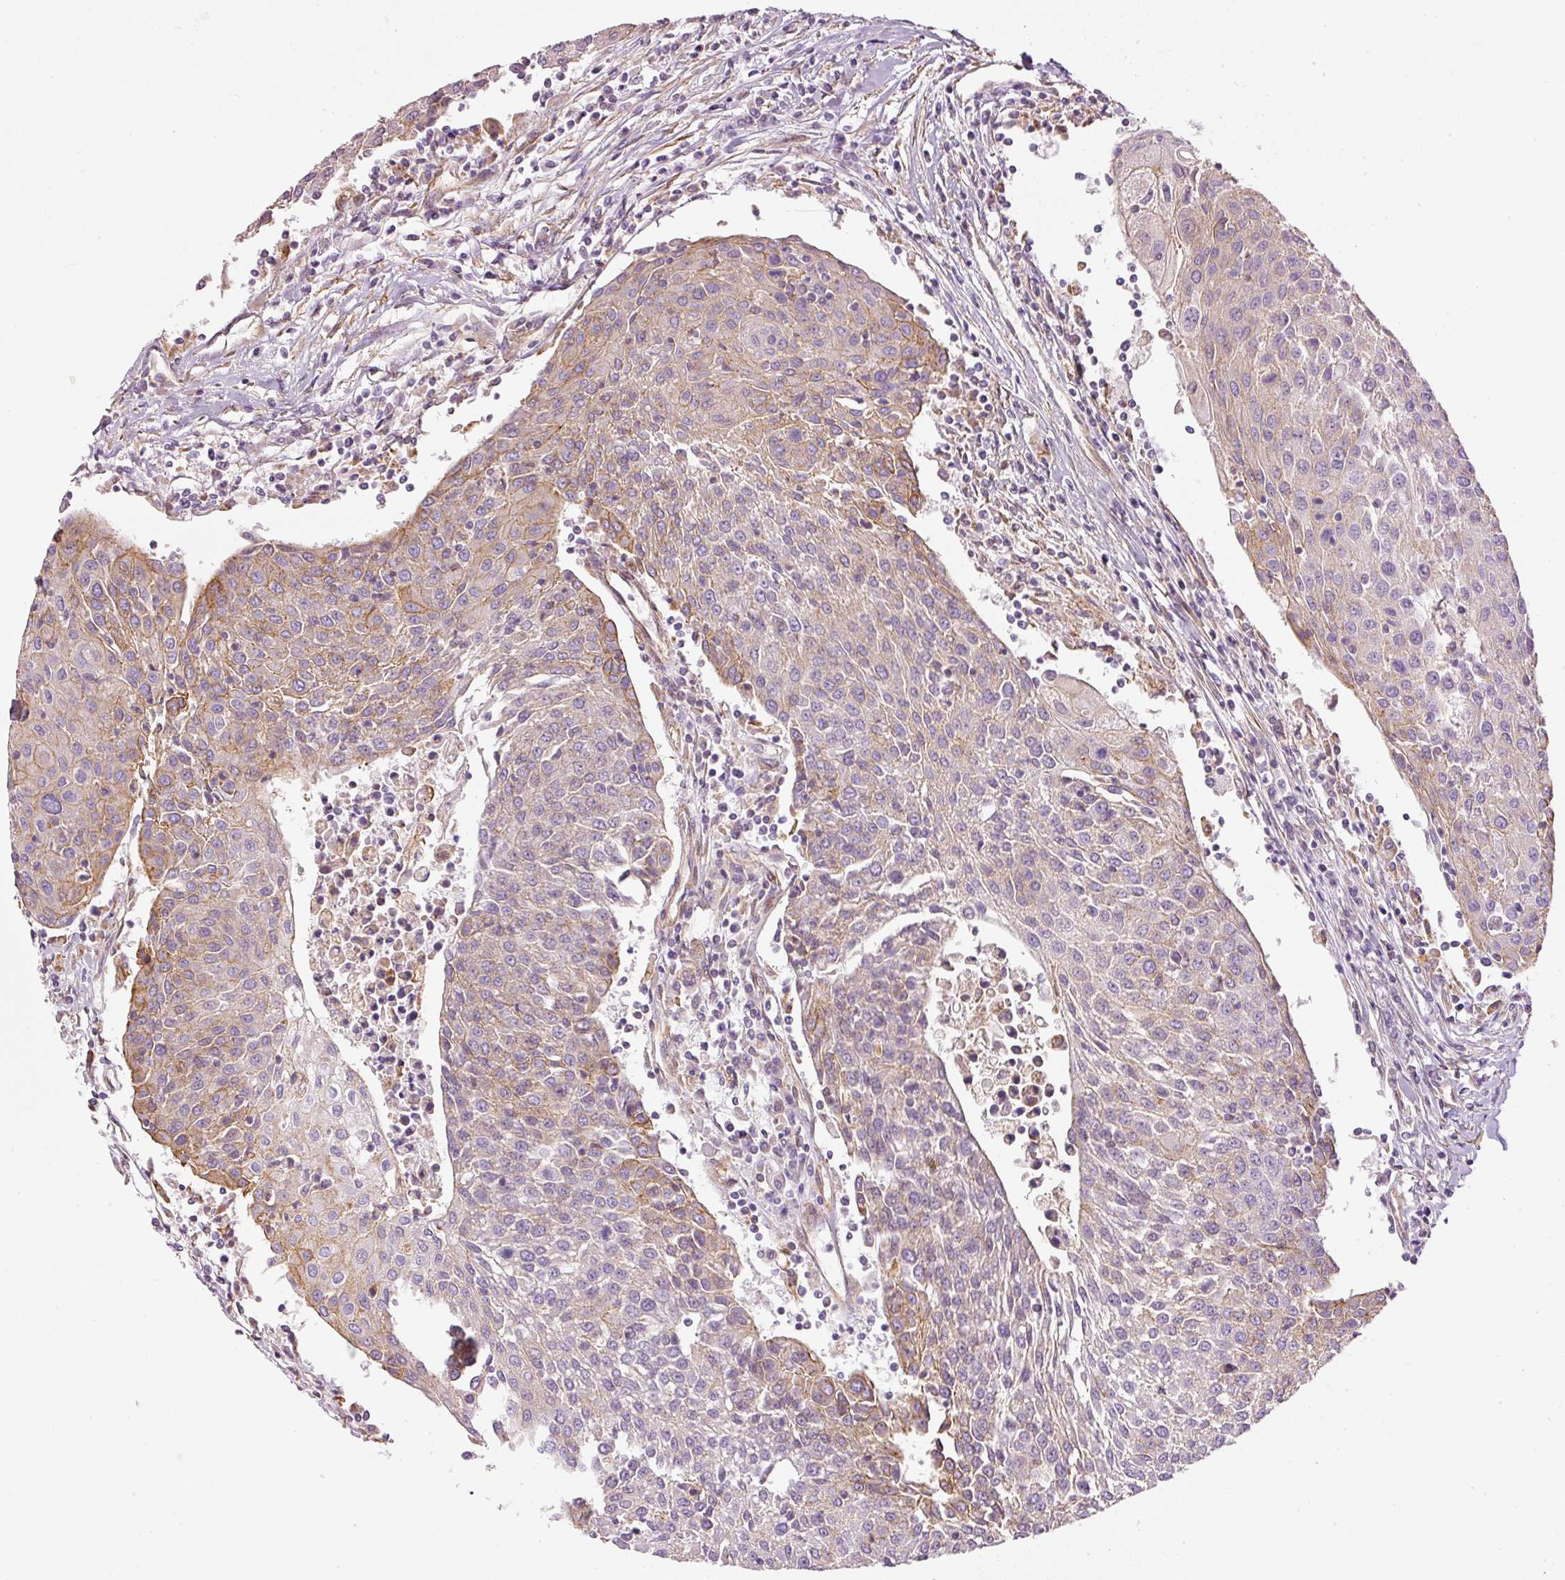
{"staining": {"intensity": "moderate", "quantity": "25%-75%", "location": "cytoplasmic/membranous"}, "tissue": "urothelial cancer", "cell_type": "Tumor cells", "image_type": "cancer", "snomed": [{"axis": "morphology", "description": "Urothelial carcinoma, High grade"}, {"axis": "topography", "description": "Urinary bladder"}], "caption": "Urothelial cancer was stained to show a protein in brown. There is medium levels of moderate cytoplasmic/membranous staining in approximately 25%-75% of tumor cells.", "gene": "OSR2", "patient": {"sex": "female", "age": 85}}